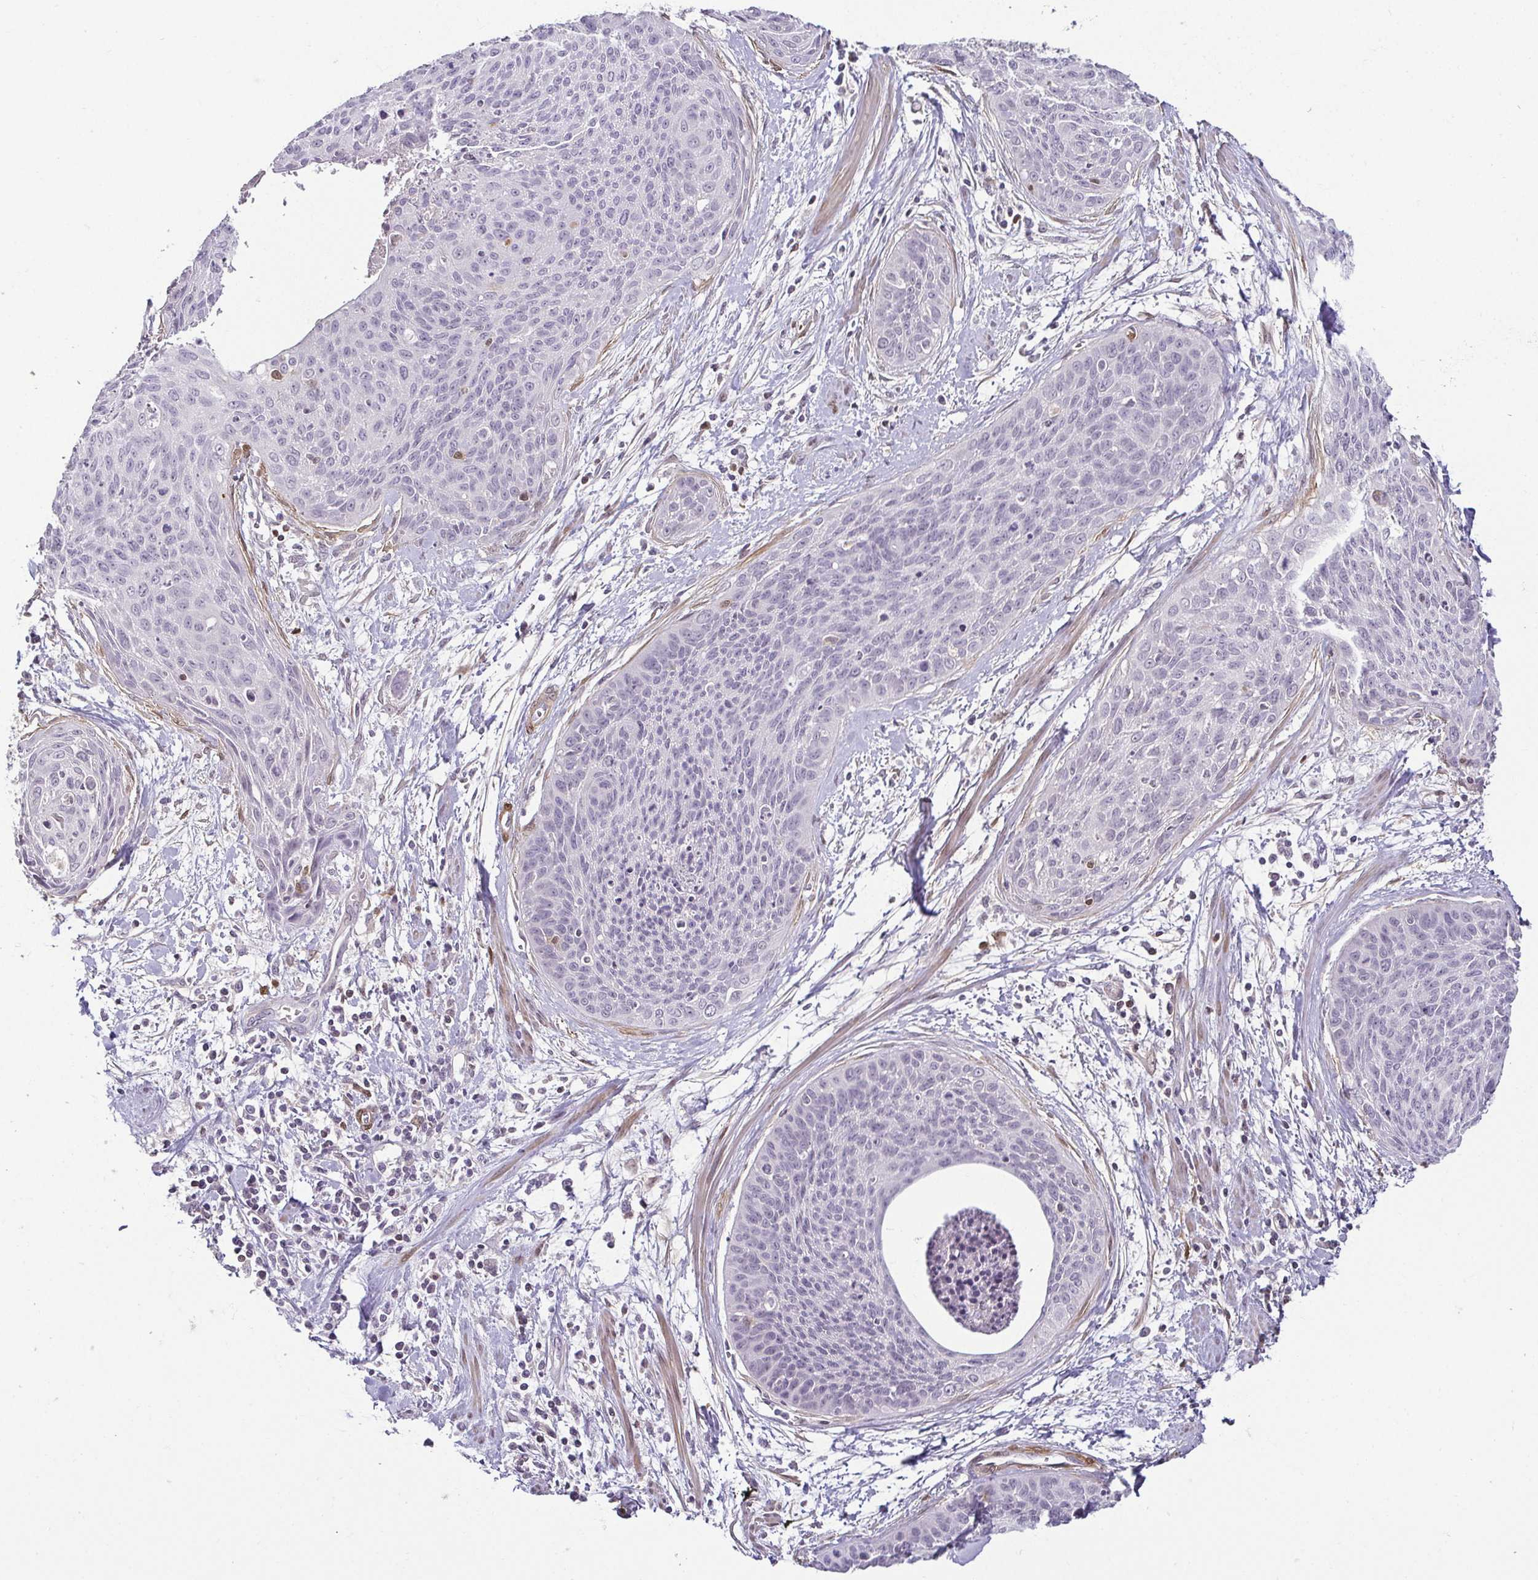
{"staining": {"intensity": "negative", "quantity": "none", "location": "none"}, "tissue": "cervical cancer", "cell_type": "Tumor cells", "image_type": "cancer", "snomed": [{"axis": "morphology", "description": "Squamous cell carcinoma, NOS"}, {"axis": "topography", "description": "Cervix"}], "caption": "DAB immunohistochemical staining of squamous cell carcinoma (cervical) displays no significant staining in tumor cells.", "gene": "HOPX", "patient": {"sex": "female", "age": 55}}